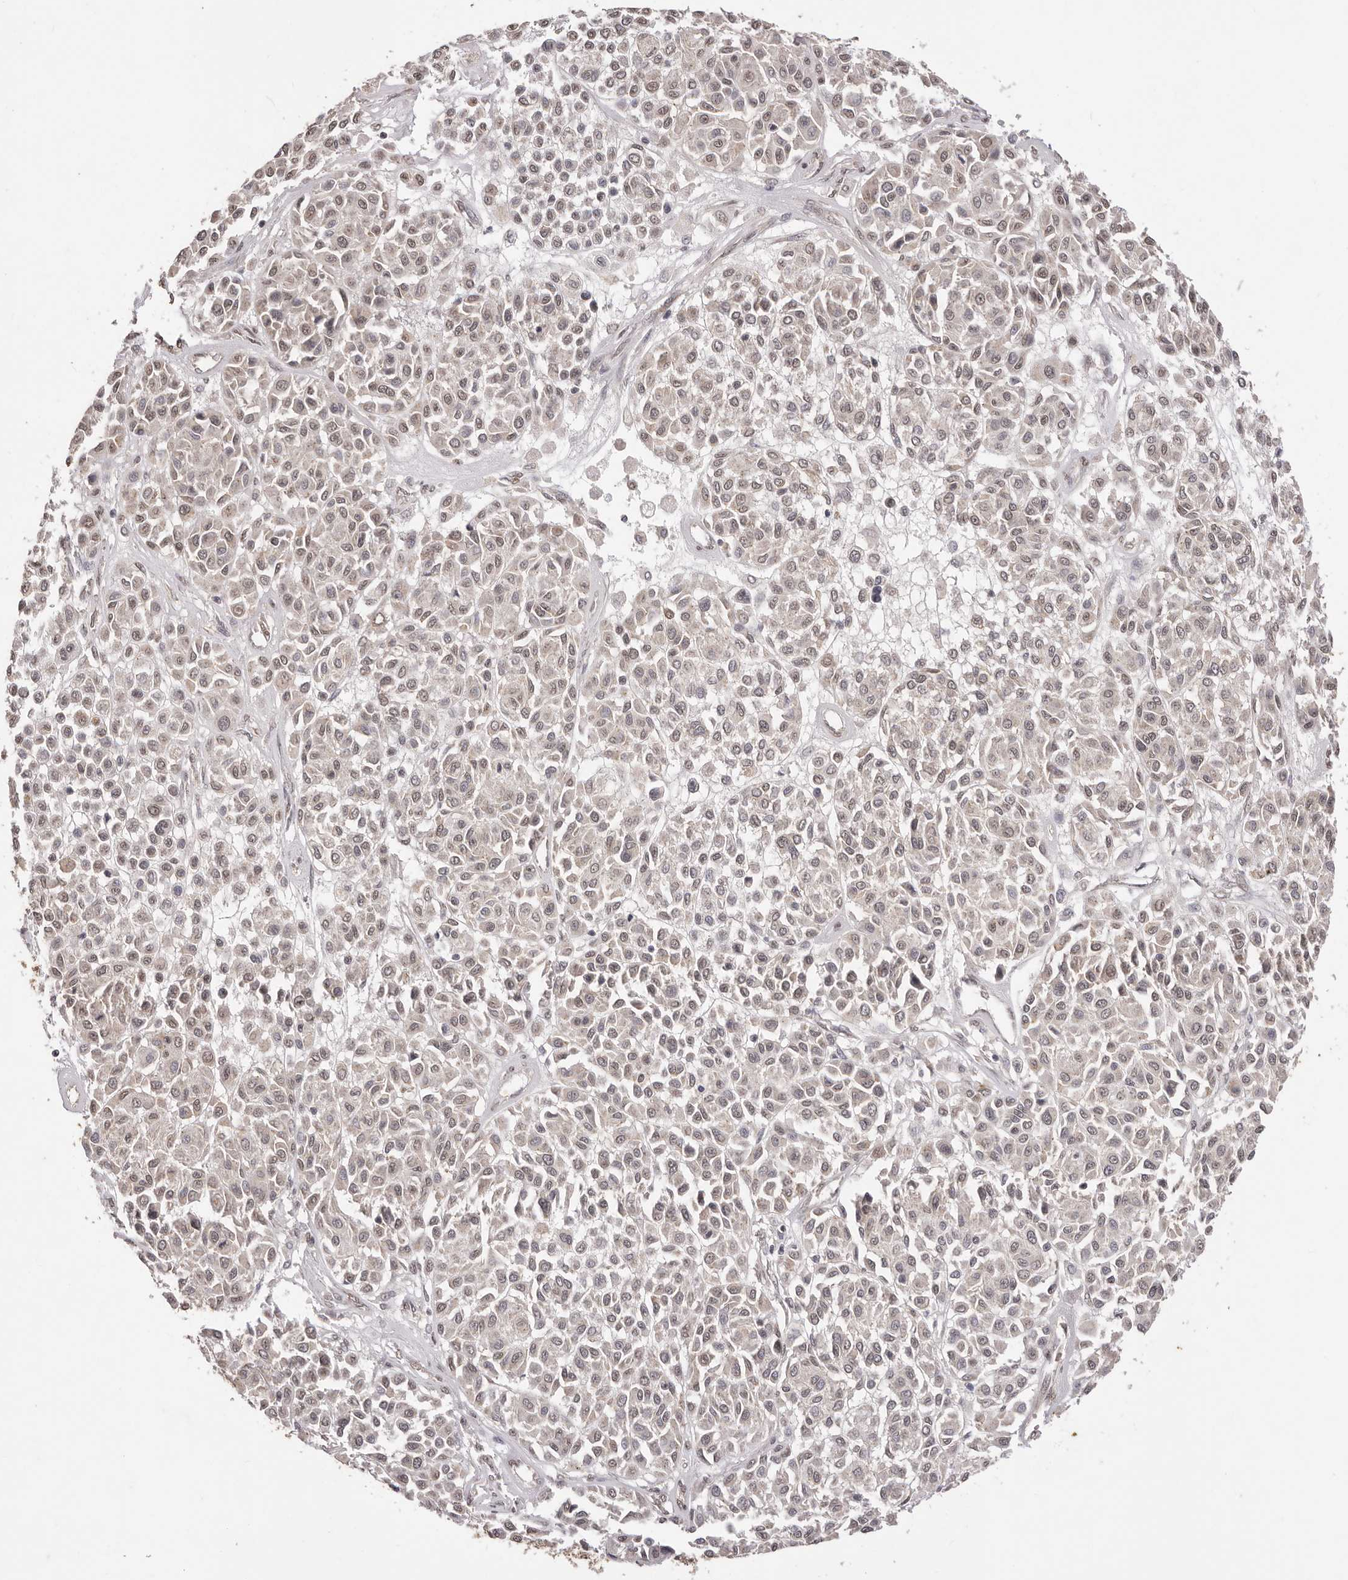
{"staining": {"intensity": "weak", "quantity": "25%-75%", "location": "nuclear"}, "tissue": "melanoma", "cell_type": "Tumor cells", "image_type": "cancer", "snomed": [{"axis": "morphology", "description": "Malignant melanoma, Metastatic site"}, {"axis": "topography", "description": "Soft tissue"}], "caption": "This is an image of IHC staining of melanoma, which shows weak positivity in the nuclear of tumor cells.", "gene": "RPS6KA5", "patient": {"sex": "male", "age": 41}}